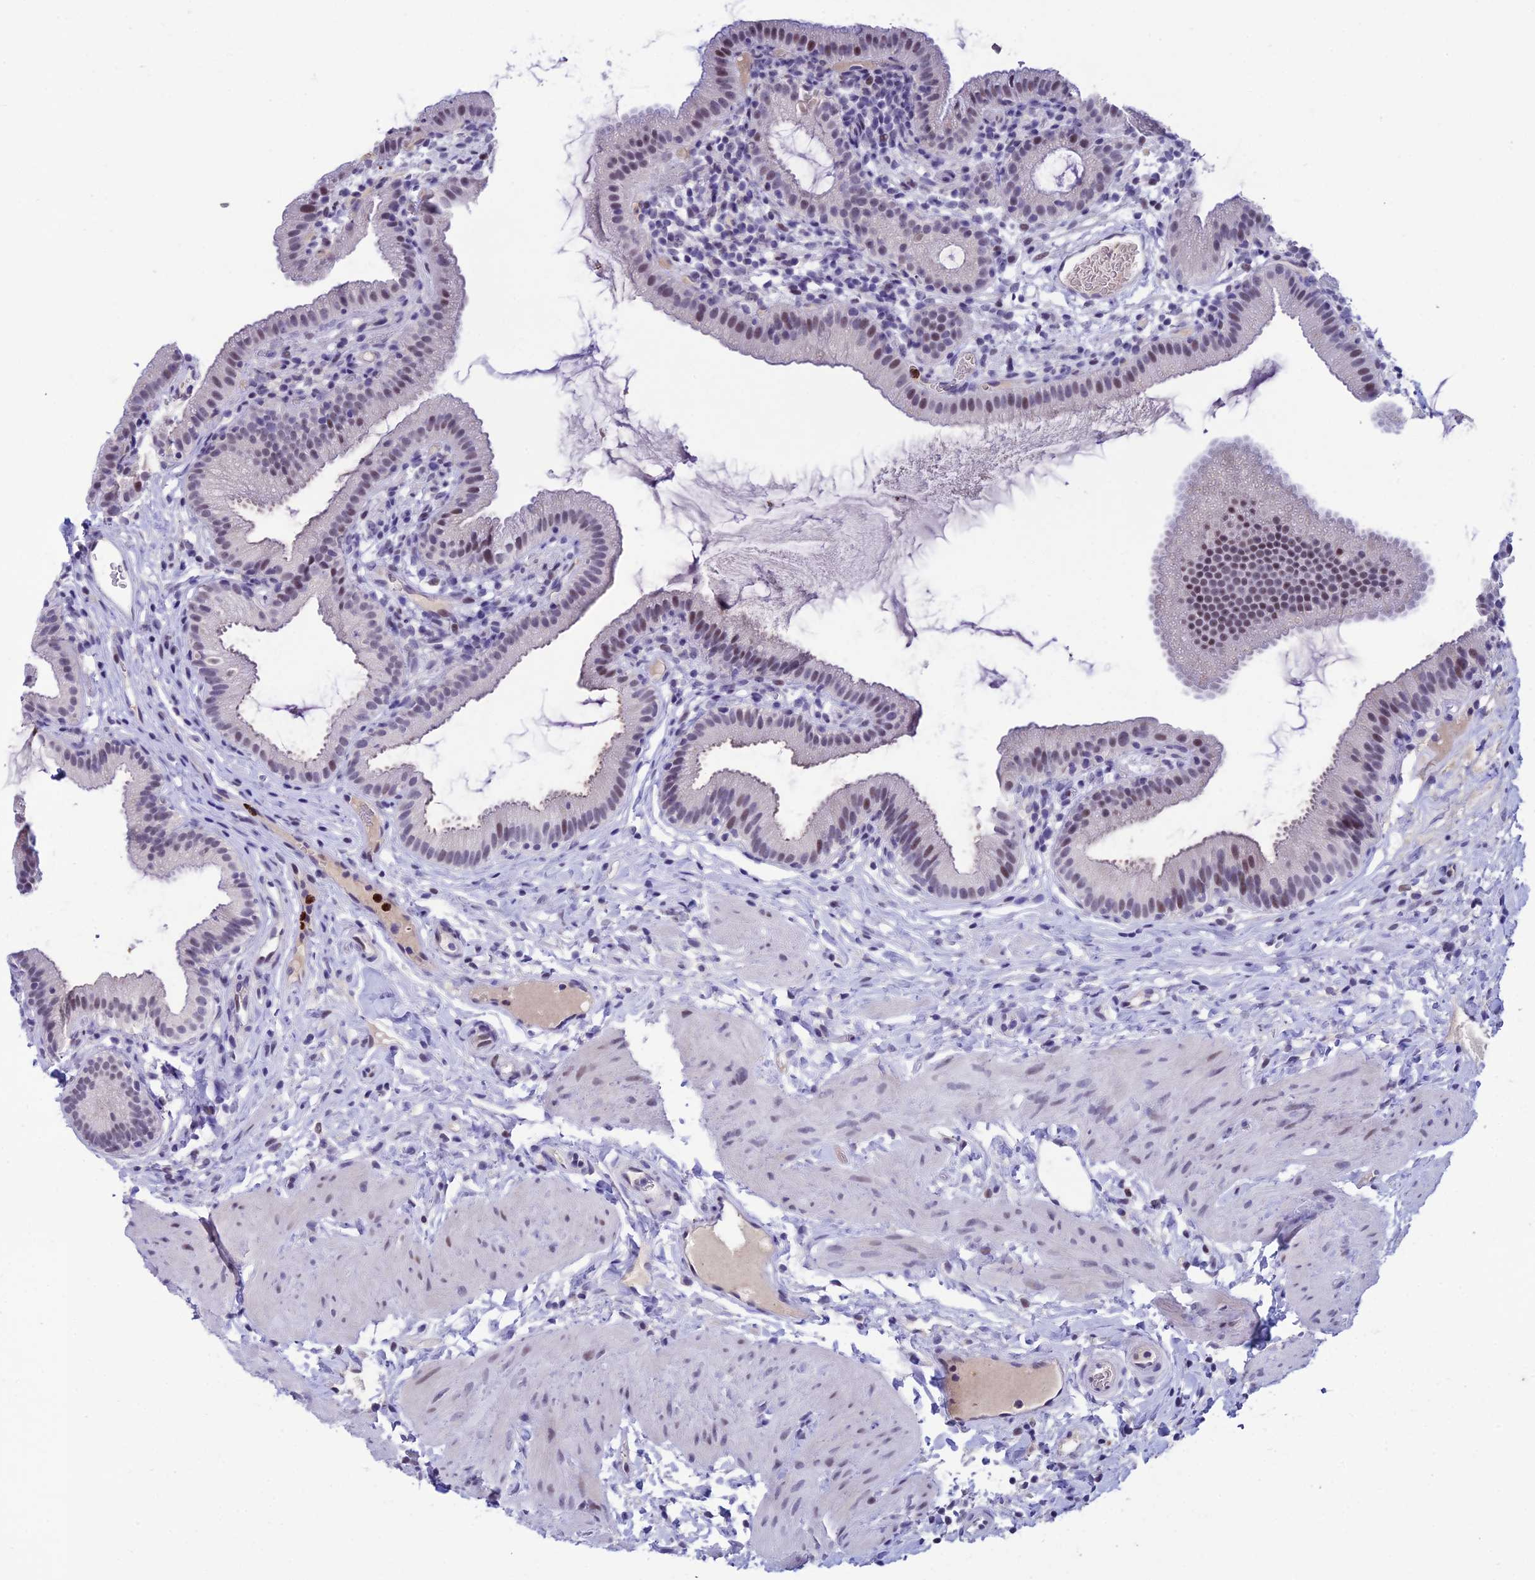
{"staining": {"intensity": "moderate", "quantity": "<25%", "location": "cytoplasmic/membranous,nuclear"}, "tissue": "gallbladder", "cell_type": "Glandular cells", "image_type": "normal", "snomed": [{"axis": "morphology", "description": "Normal tissue, NOS"}, {"axis": "topography", "description": "Gallbladder"}], "caption": "Moderate cytoplasmic/membranous,nuclear protein staining is appreciated in approximately <25% of glandular cells in gallbladder.", "gene": "MFSD2B", "patient": {"sex": "female", "age": 46}}